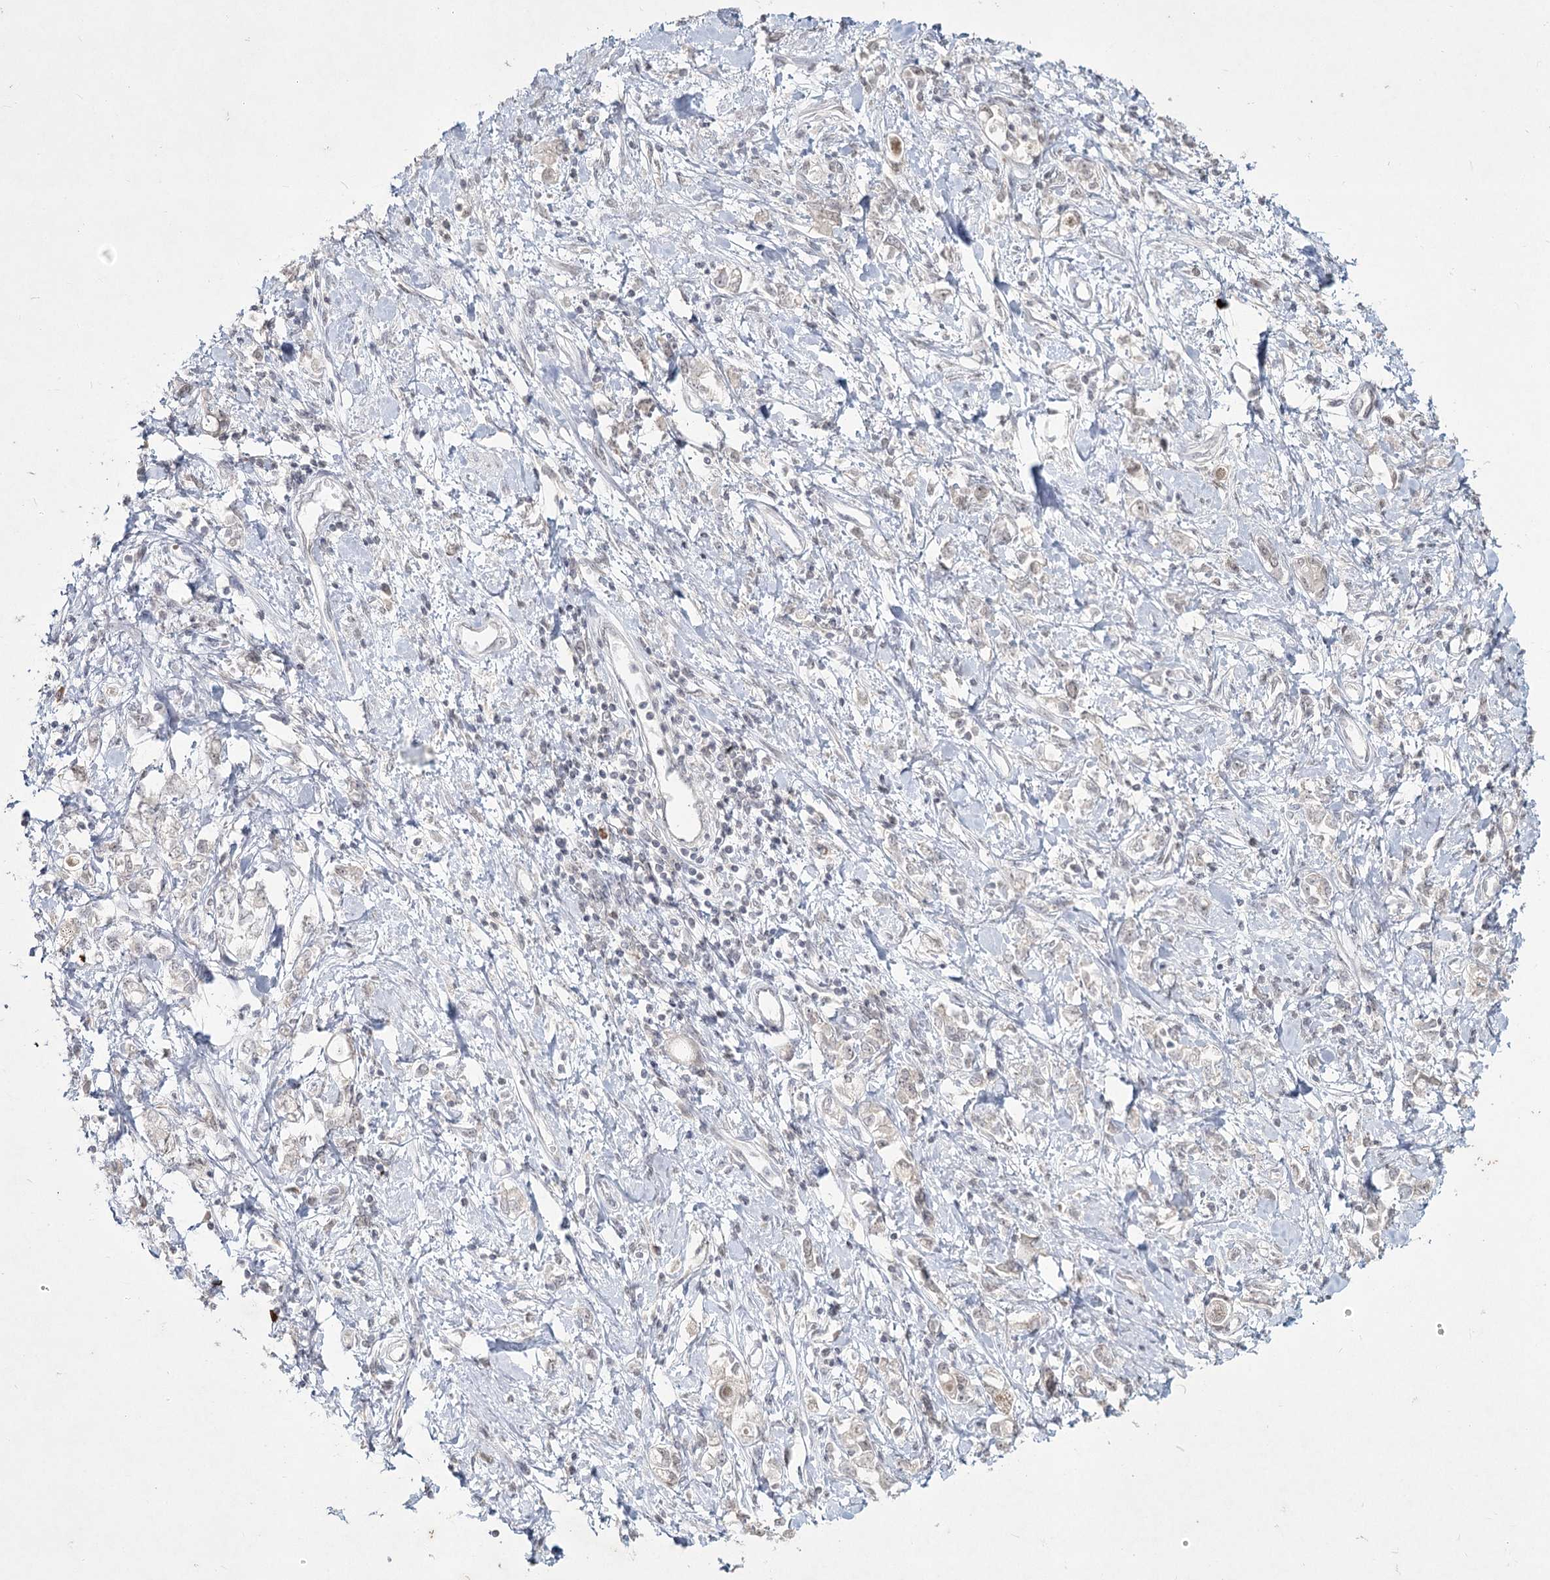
{"staining": {"intensity": "weak", "quantity": "<25%", "location": "nuclear"}, "tissue": "stomach cancer", "cell_type": "Tumor cells", "image_type": "cancer", "snomed": [{"axis": "morphology", "description": "Adenocarcinoma, NOS"}, {"axis": "topography", "description": "Stomach"}], "caption": "An image of human adenocarcinoma (stomach) is negative for staining in tumor cells.", "gene": "LY6G5C", "patient": {"sex": "female", "age": 76}}